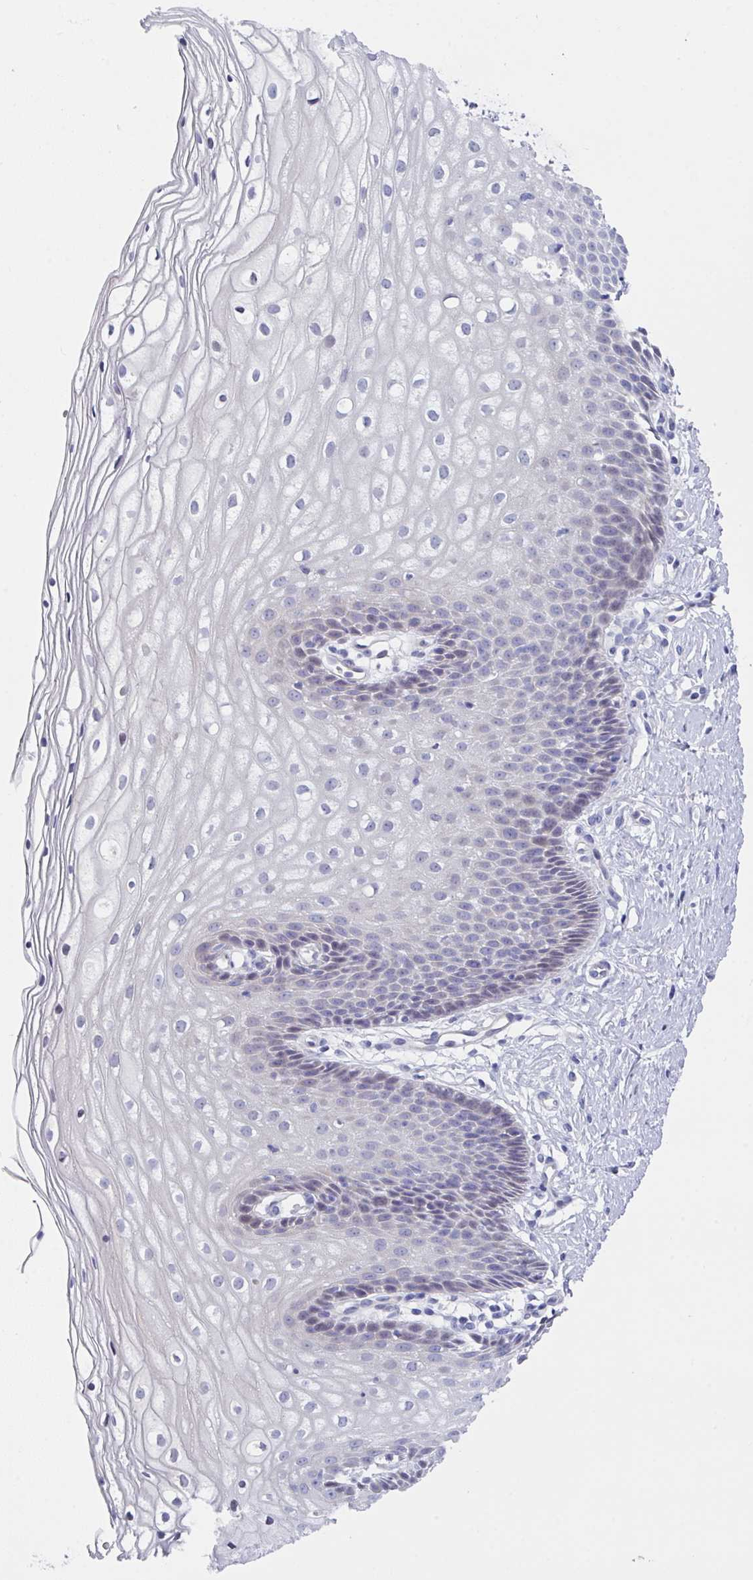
{"staining": {"intensity": "negative", "quantity": "none", "location": "none"}, "tissue": "cervix", "cell_type": "Glandular cells", "image_type": "normal", "snomed": [{"axis": "morphology", "description": "Normal tissue, NOS"}, {"axis": "topography", "description": "Cervix"}], "caption": "IHC of normal human cervix shows no staining in glandular cells. (DAB immunohistochemistry, high magnification).", "gene": "FBXO47", "patient": {"sex": "female", "age": 36}}